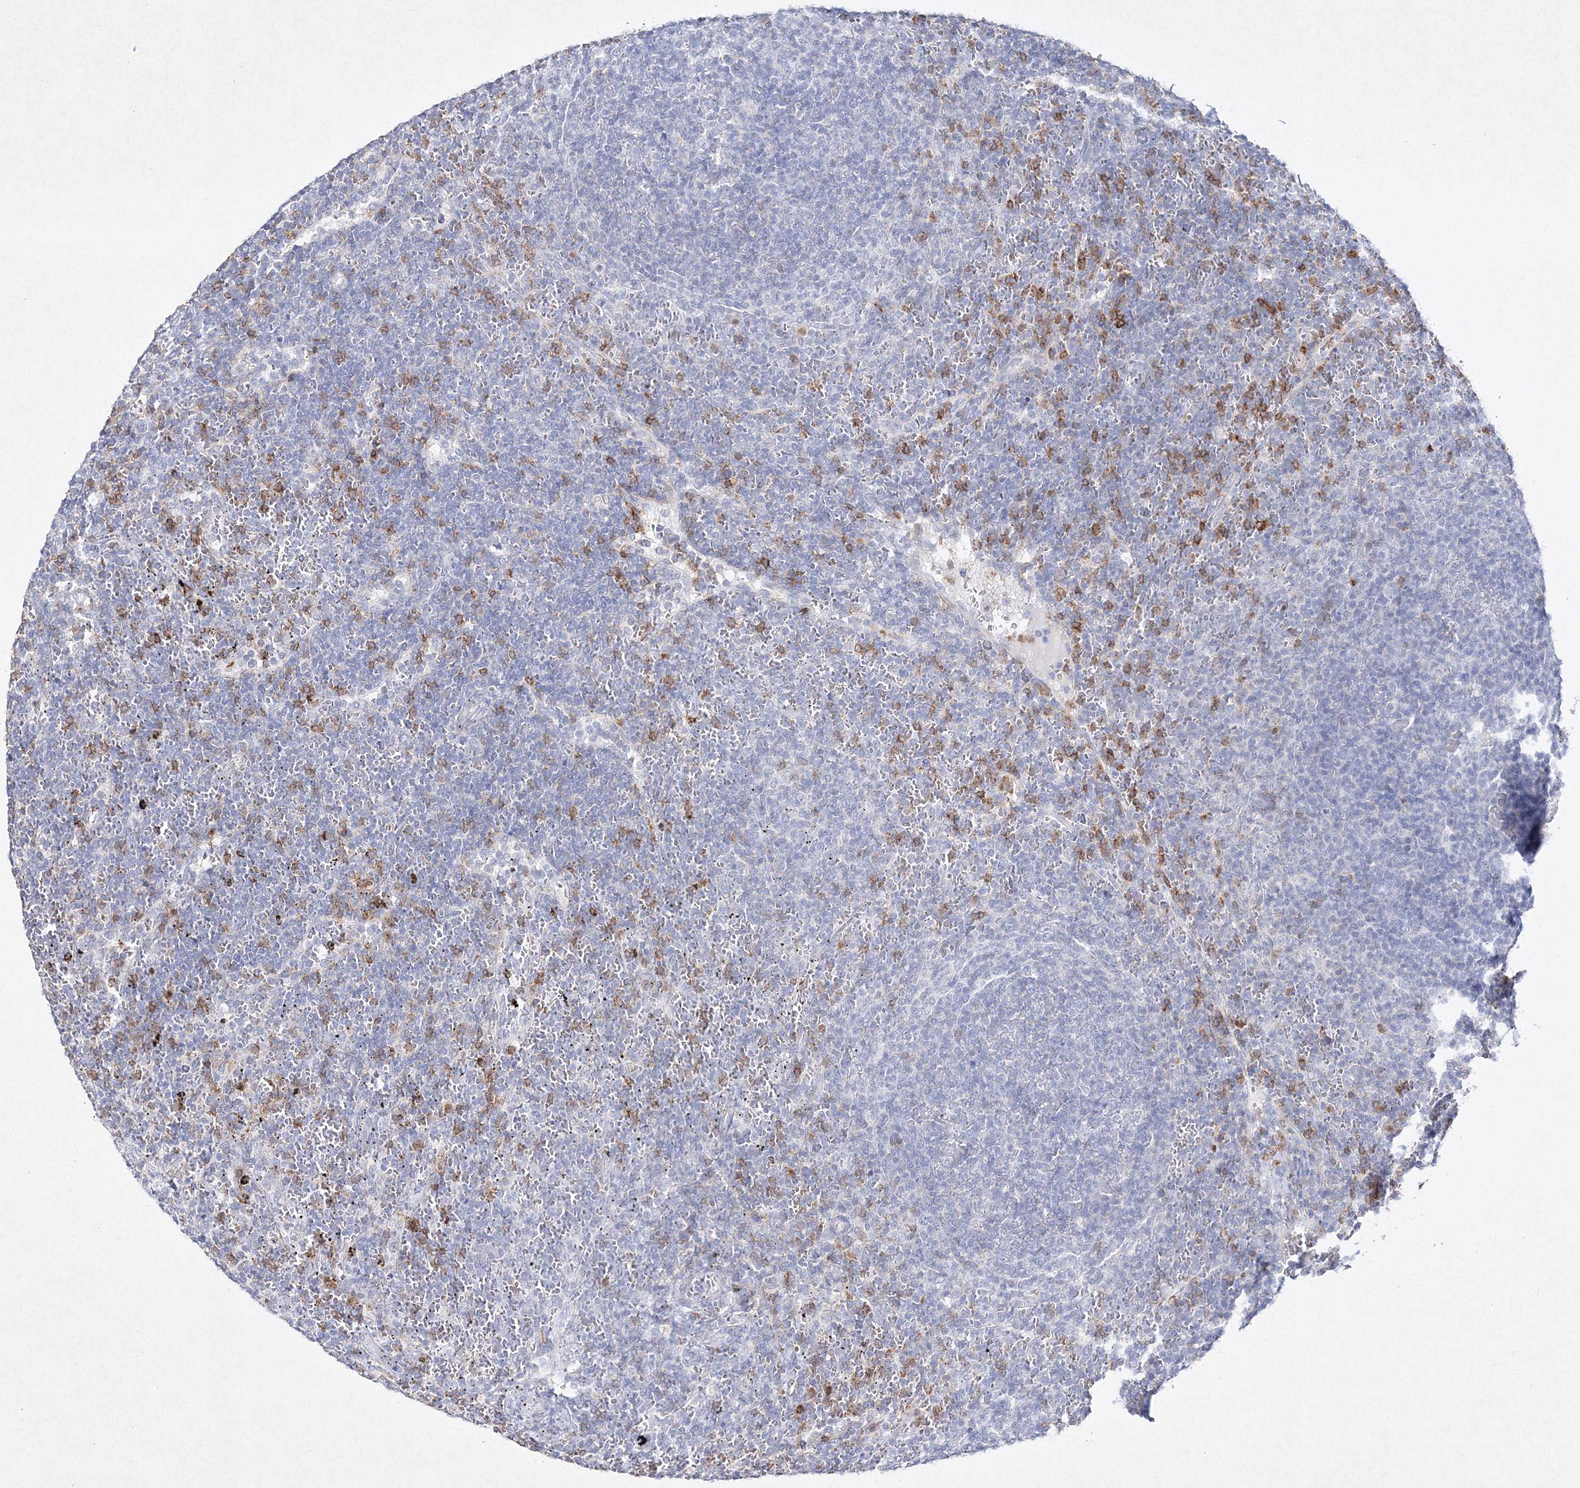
{"staining": {"intensity": "negative", "quantity": "none", "location": "none"}, "tissue": "lymphoma", "cell_type": "Tumor cells", "image_type": "cancer", "snomed": [{"axis": "morphology", "description": "Malignant lymphoma, non-Hodgkin's type, Low grade"}, {"axis": "topography", "description": "Spleen"}], "caption": "Tumor cells show no significant protein expression in low-grade malignant lymphoma, non-Hodgkin's type.", "gene": "HCST", "patient": {"sex": "female", "age": 50}}